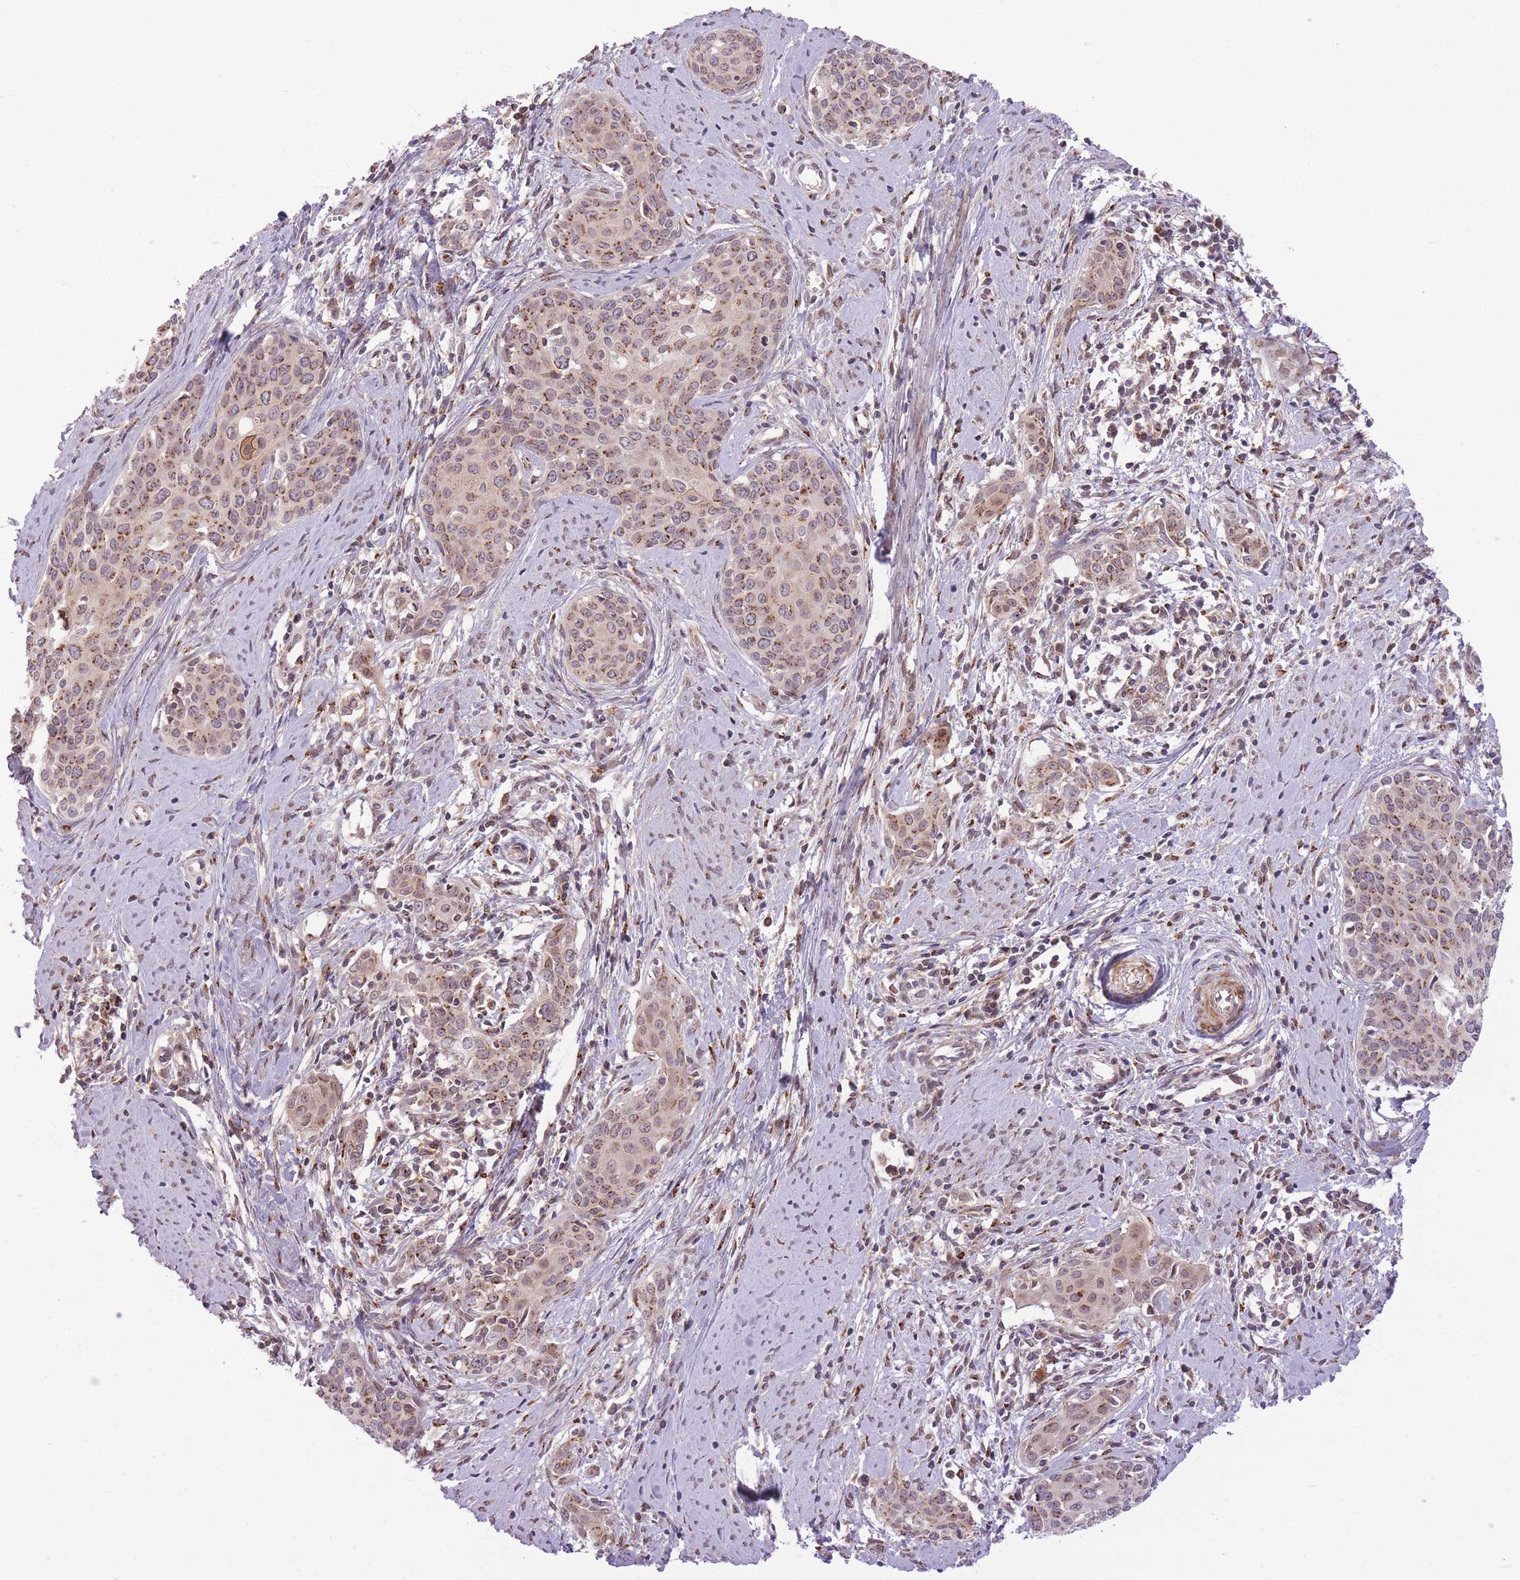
{"staining": {"intensity": "moderate", "quantity": ">75%", "location": "cytoplasmic/membranous"}, "tissue": "cervical cancer", "cell_type": "Tumor cells", "image_type": "cancer", "snomed": [{"axis": "morphology", "description": "Squamous cell carcinoma, NOS"}, {"axis": "topography", "description": "Cervix"}], "caption": "The photomicrograph exhibits staining of cervical squamous cell carcinoma, revealing moderate cytoplasmic/membranous protein expression (brown color) within tumor cells.", "gene": "ZBED5", "patient": {"sex": "female", "age": 46}}